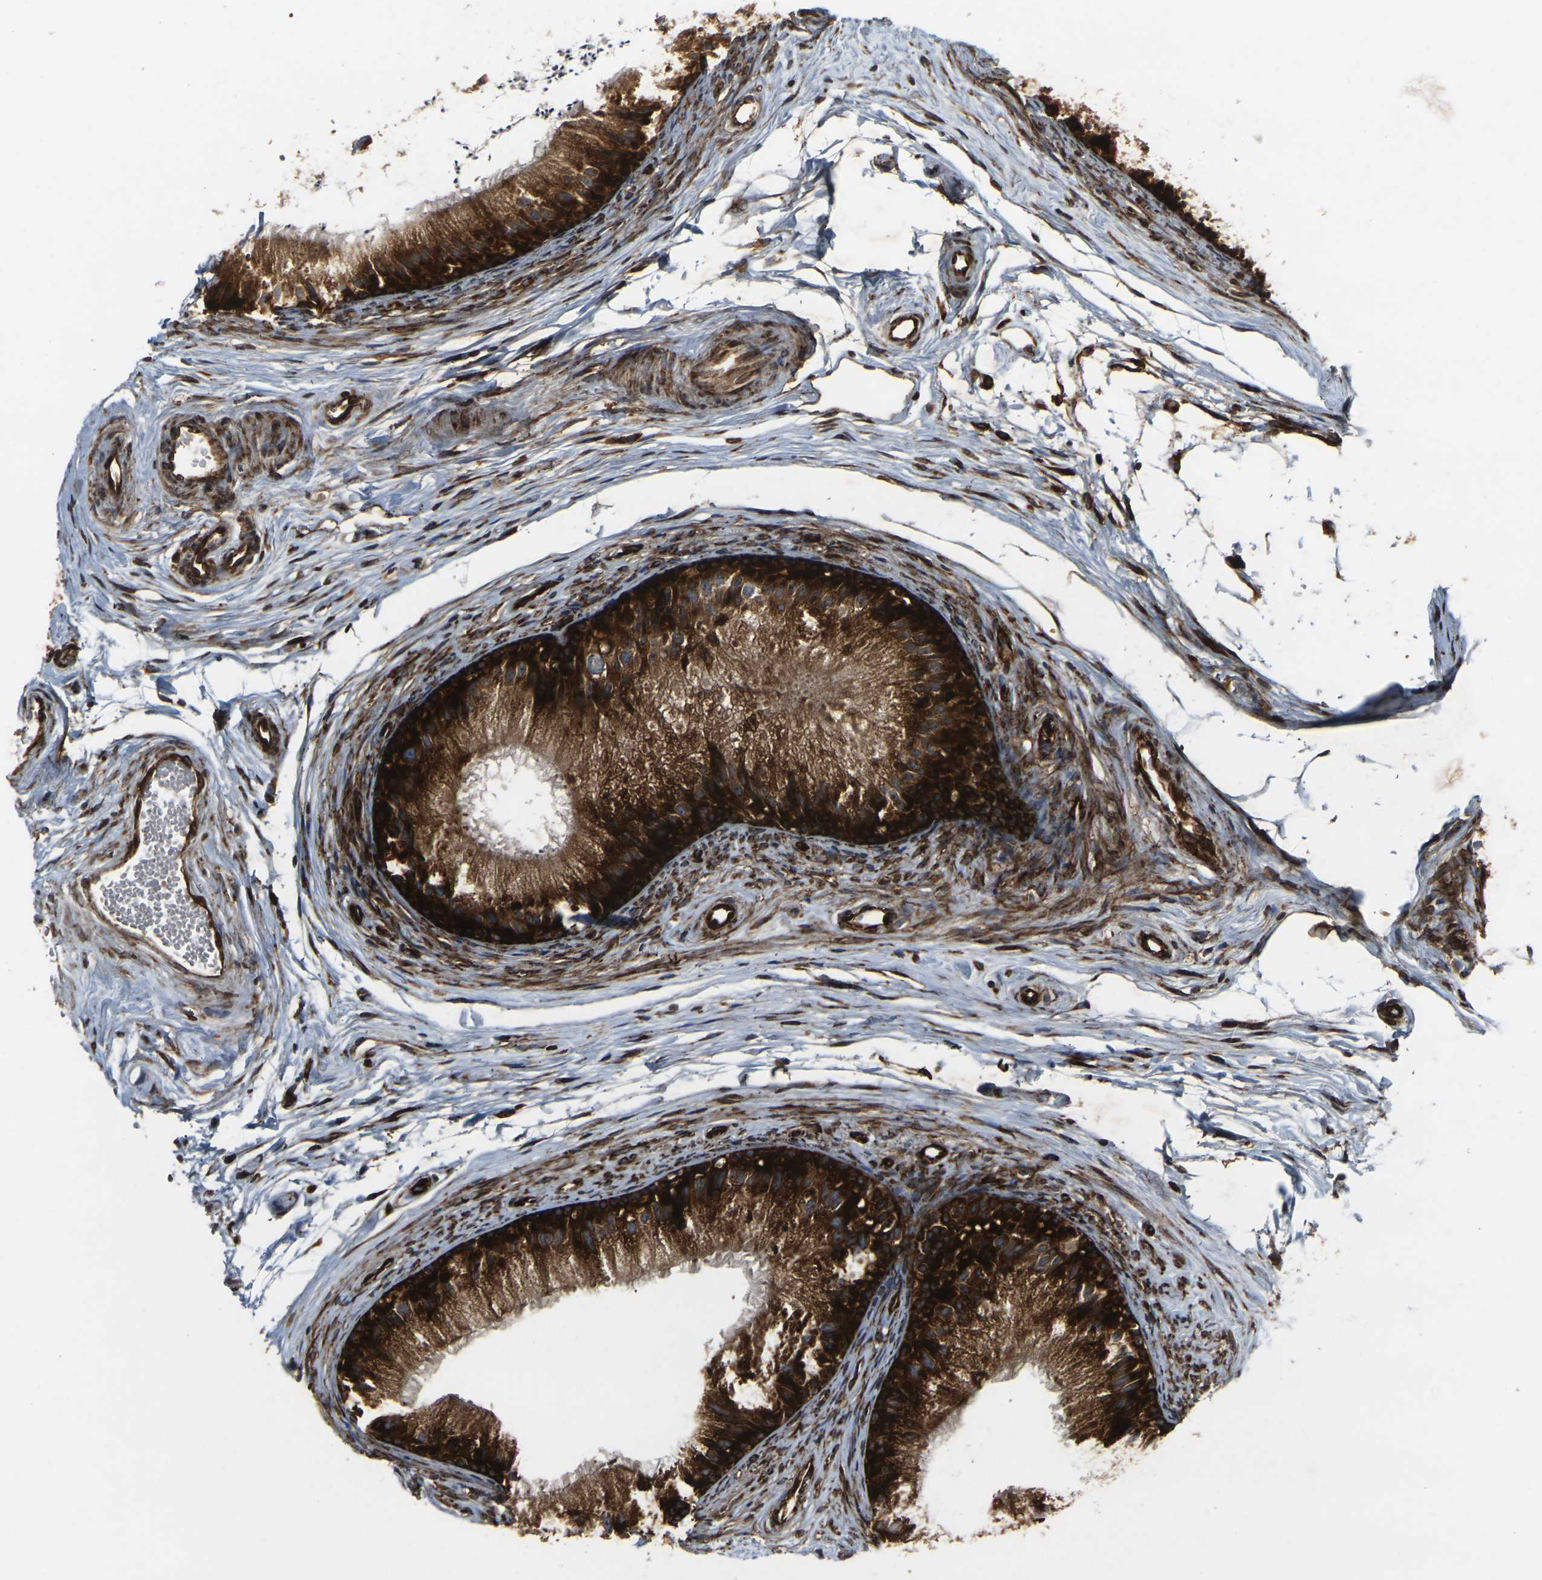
{"staining": {"intensity": "strong", "quantity": ">75%", "location": "cytoplasmic/membranous"}, "tissue": "epididymis", "cell_type": "Glandular cells", "image_type": "normal", "snomed": [{"axis": "morphology", "description": "Normal tissue, NOS"}, {"axis": "topography", "description": "Epididymis"}], "caption": "Protein expression analysis of normal human epididymis reveals strong cytoplasmic/membranous expression in about >75% of glandular cells. Nuclei are stained in blue.", "gene": "MARCHF2", "patient": {"sex": "male", "age": 56}}